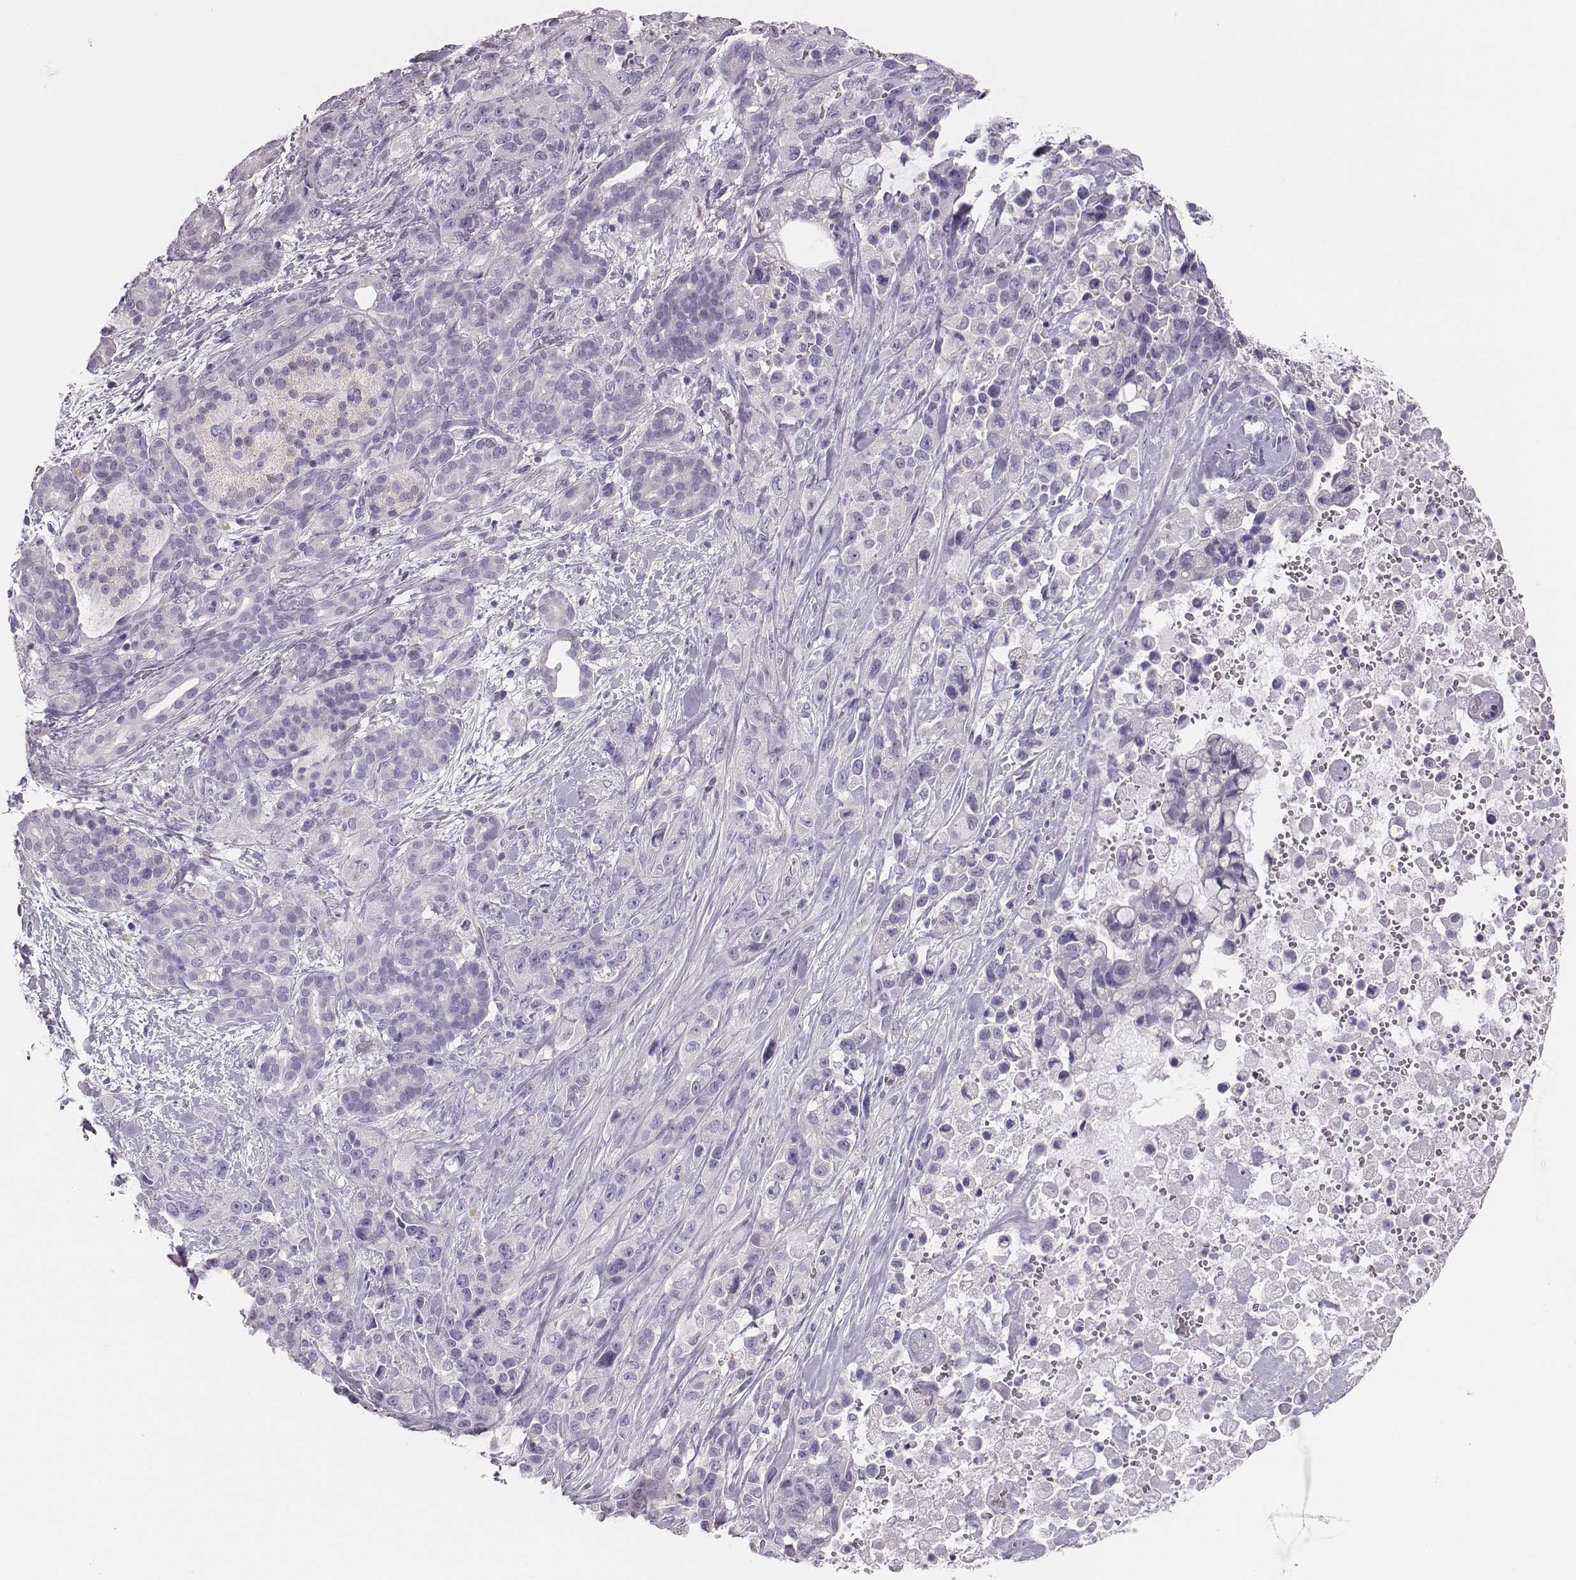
{"staining": {"intensity": "negative", "quantity": "none", "location": "none"}, "tissue": "pancreatic cancer", "cell_type": "Tumor cells", "image_type": "cancer", "snomed": [{"axis": "morphology", "description": "Adenocarcinoma, NOS"}, {"axis": "topography", "description": "Pancreas"}], "caption": "Adenocarcinoma (pancreatic) was stained to show a protein in brown. There is no significant expression in tumor cells. Brightfield microscopy of immunohistochemistry stained with DAB (brown) and hematoxylin (blue), captured at high magnification.", "gene": "H1-6", "patient": {"sex": "male", "age": 44}}